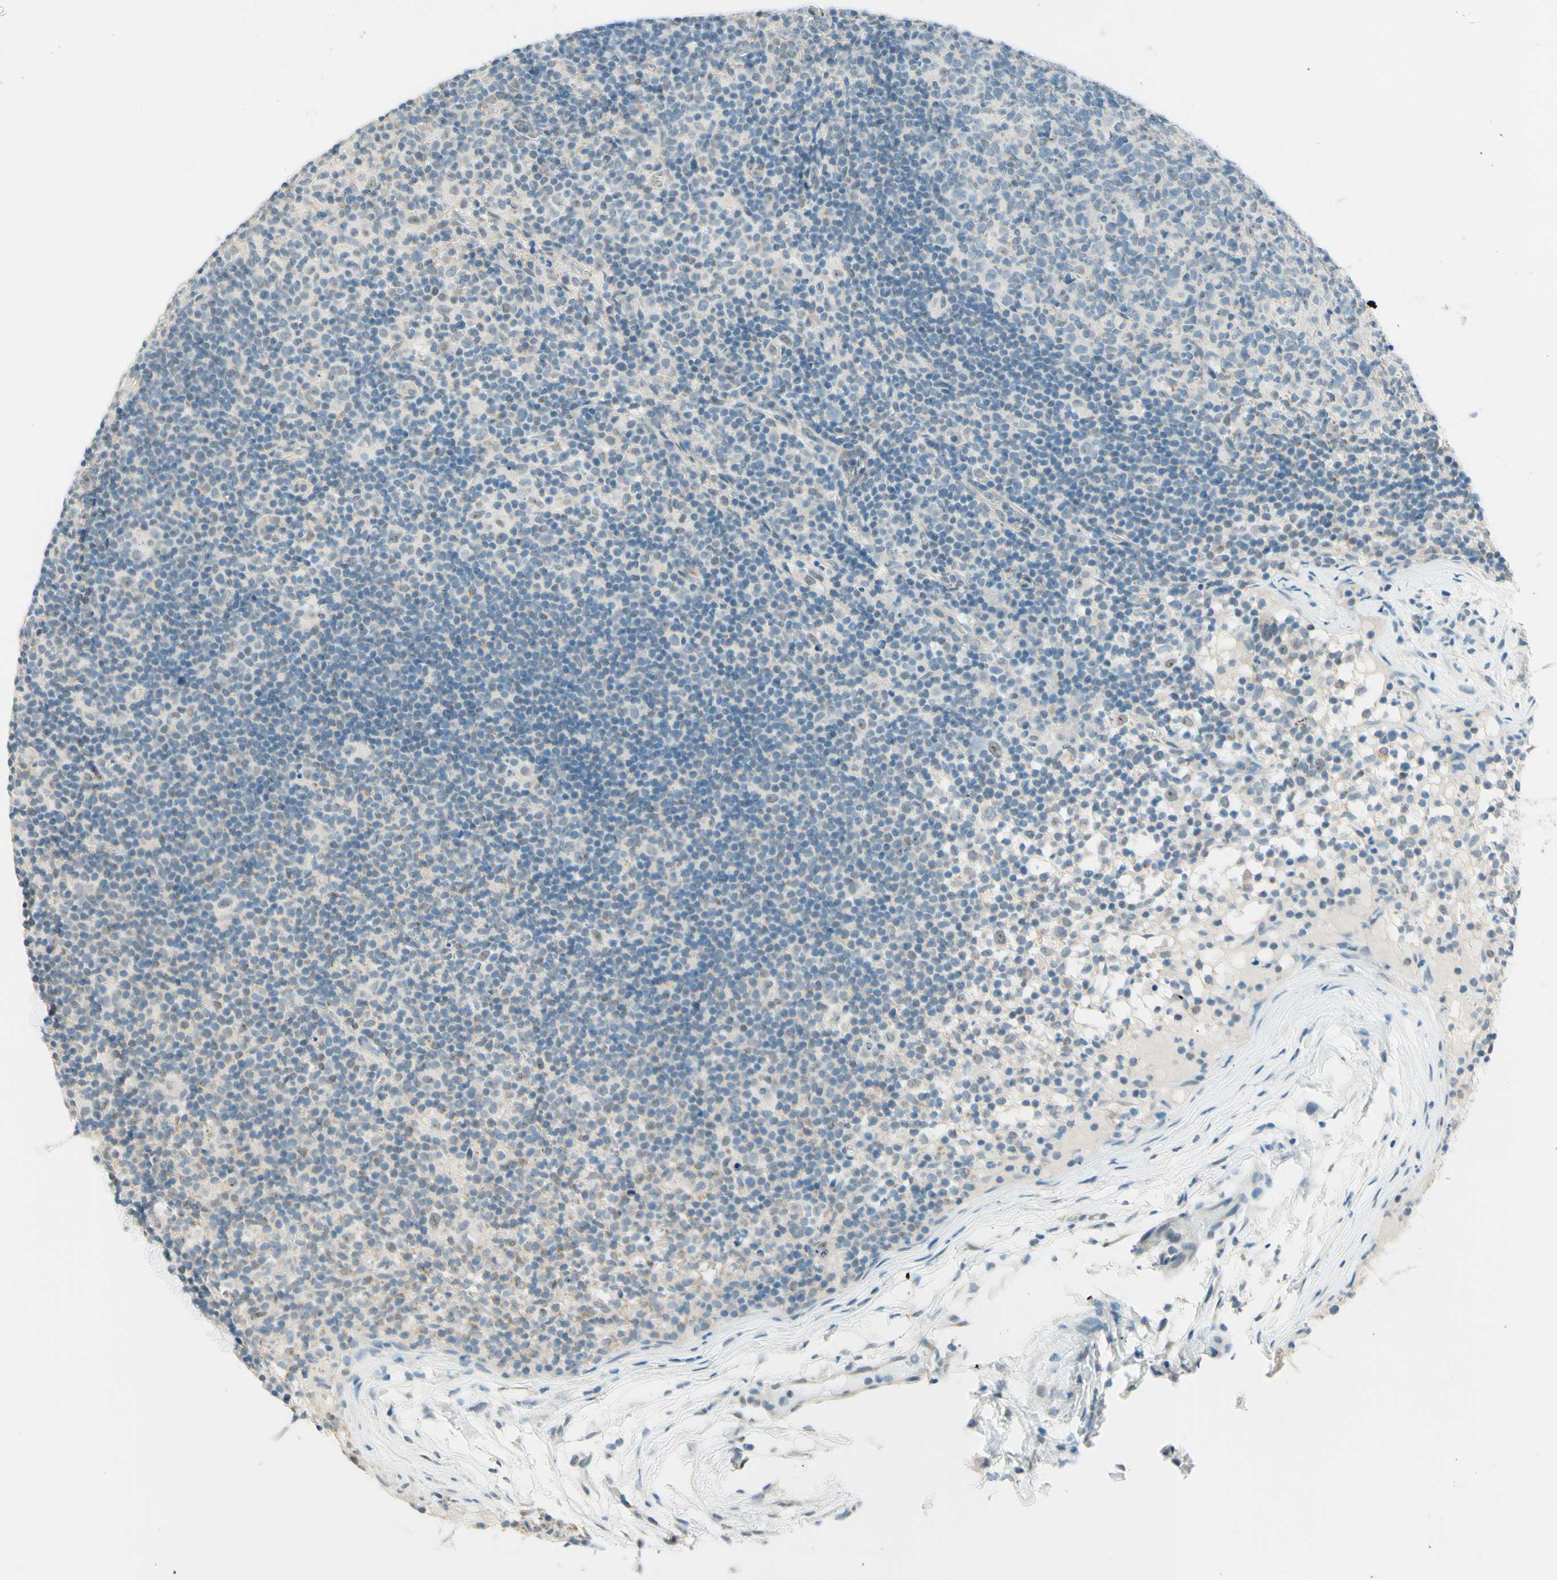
{"staining": {"intensity": "negative", "quantity": "none", "location": "none"}, "tissue": "lymph node", "cell_type": "Germinal center cells", "image_type": "normal", "snomed": [{"axis": "morphology", "description": "Normal tissue, NOS"}, {"axis": "morphology", "description": "Inflammation, NOS"}, {"axis": "topography", "description": "Lymph node"}], "caption": "Immunohistochemical staining of benign lymph node exhibits no significant positivity in germinal center cells.", "gene": "JPH1", "patient": {"sex": "male", "age": 55}}